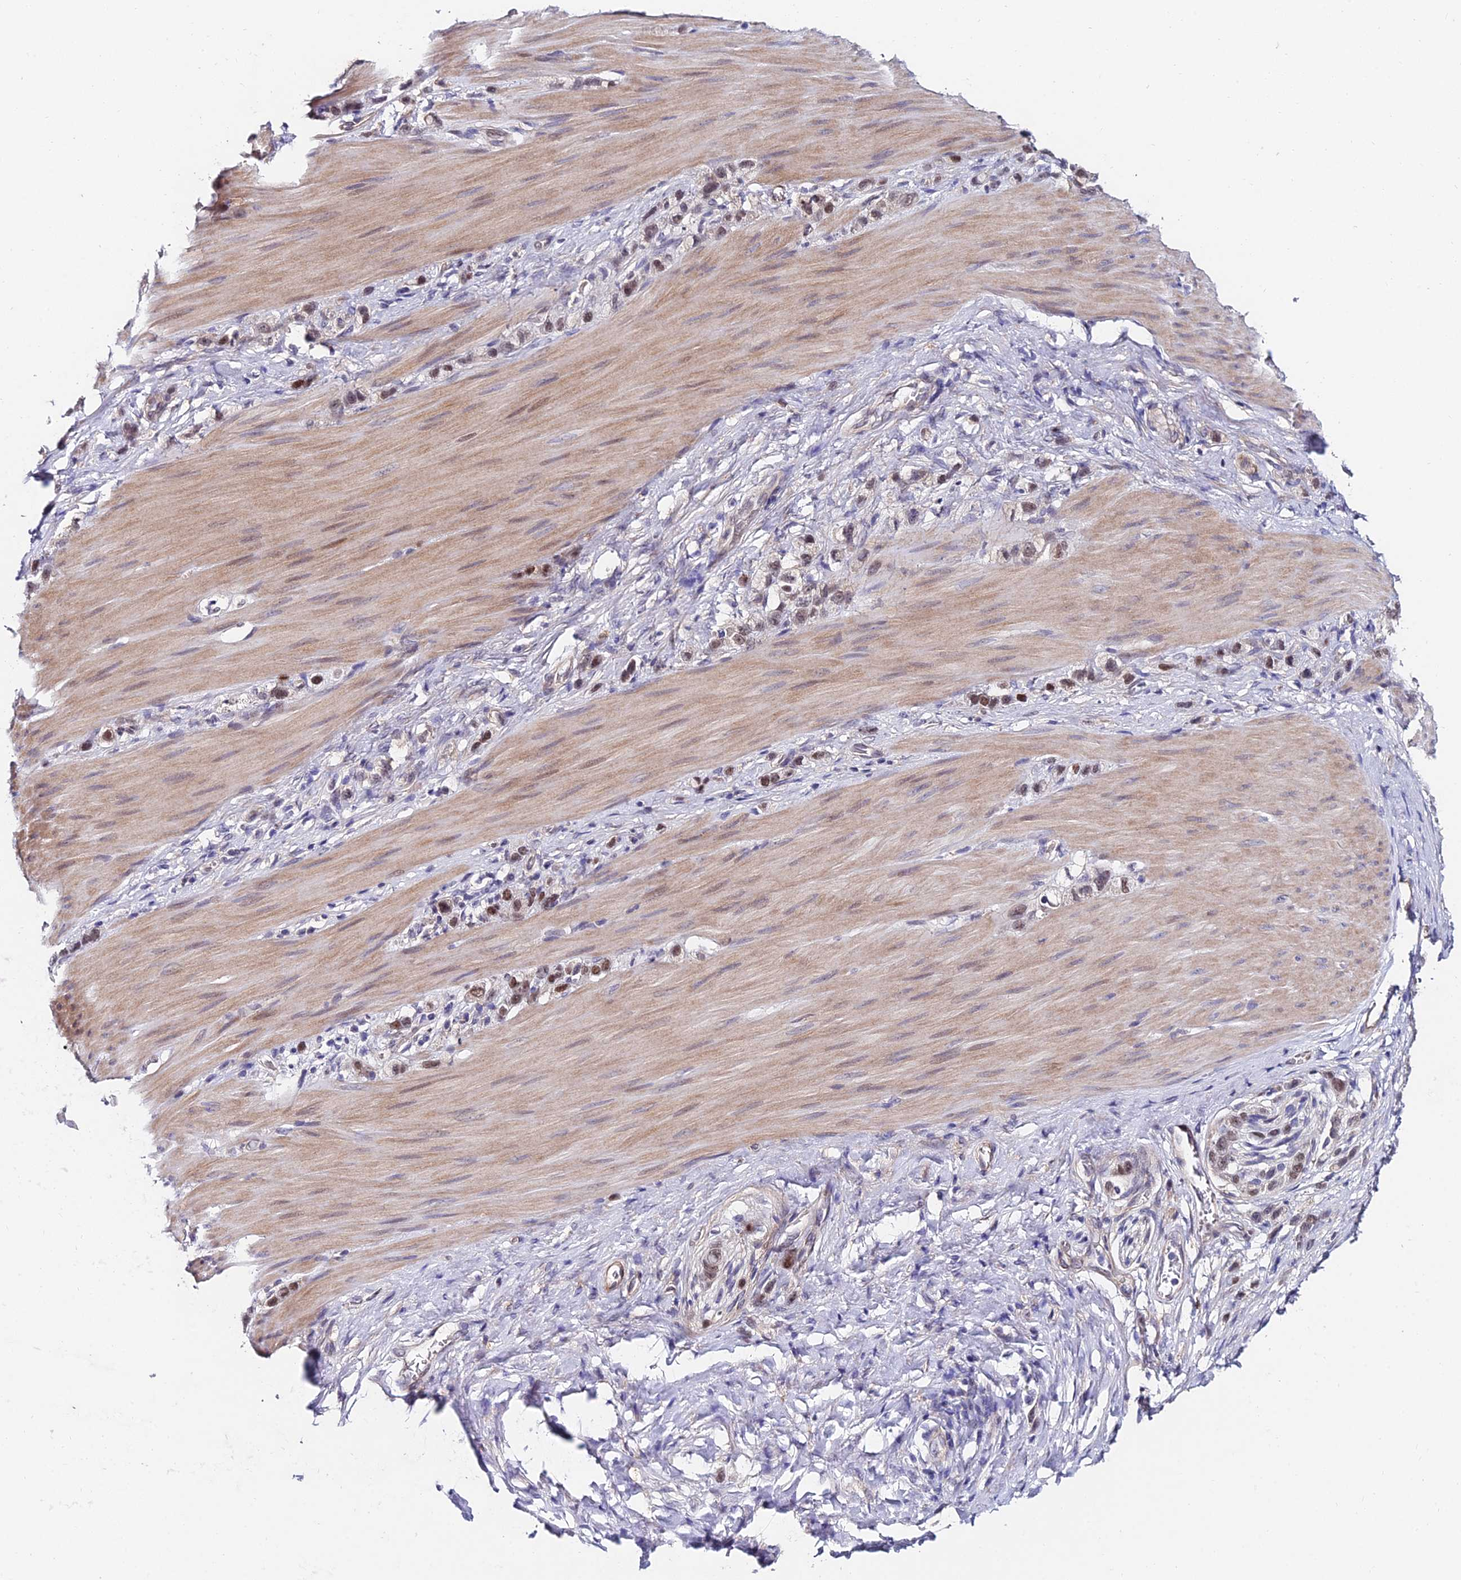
{"staining": {"intensity": "moderate", "quantity": "25%-75%", "location": "nuclear"}, "tissue": "stomach cancer", "cell_type": "Tumor cells", "image_type": "cancer", "snomed": [{"axis": "morphology", "description": "Adenocarcinoma, NOS"}, {"axis": "topography", "description": "Stomach"}], "caption": "This histopathology image displays immunohistochemistry (IHC) staining of stomach cancer, with medium moderate nuclear expression in about 25%-75% of tumor cells.", "gene": "TRIM24", "patient": {"sex": "female", "age": 65}}